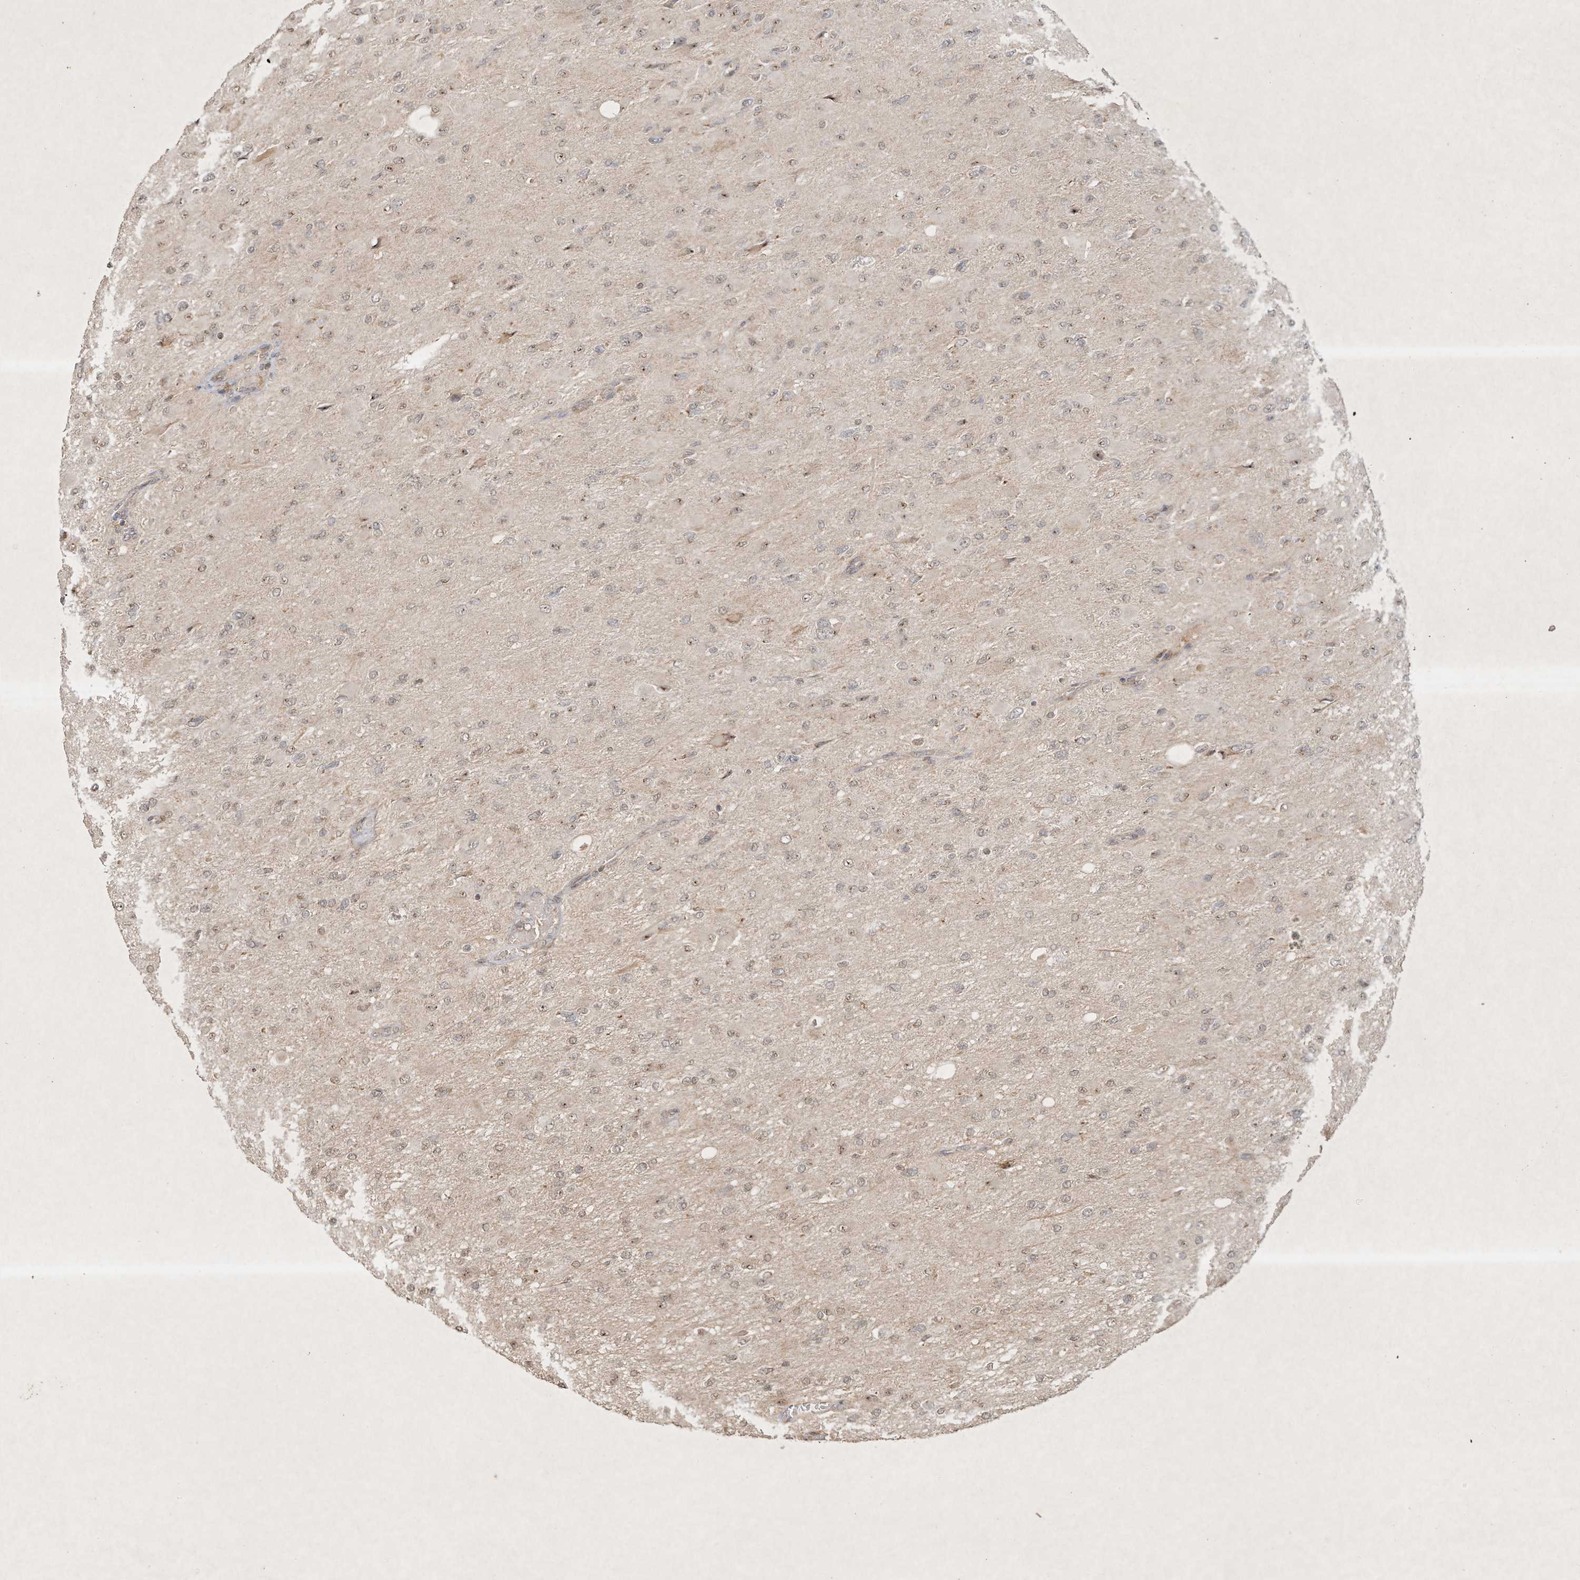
{"staining": {"intensity": "weak", "quantity": "25%-75%", "location": "cytoplasmic/membranous,nuclear"}, "tissue": "glioma", "cell_type": "Tumor cells", "image_type": "cancer", "snomed": [{"axis": "morphology", "description": "Glioma, malignant, High grade"}, {"axis": "topography", "description": "Cerebral cortex"}], "caption": "Weak cytoplasmic/membranous and nuclear positivity is present in about 25%-75% of tumor cells in glioma. The protein is stained brown, and the nuclei are stained in blue (DAB IHC with brightfield microscopy, high magnification).", "gene": "BTRC", "patient": {"sex": "female", "age": 36}}